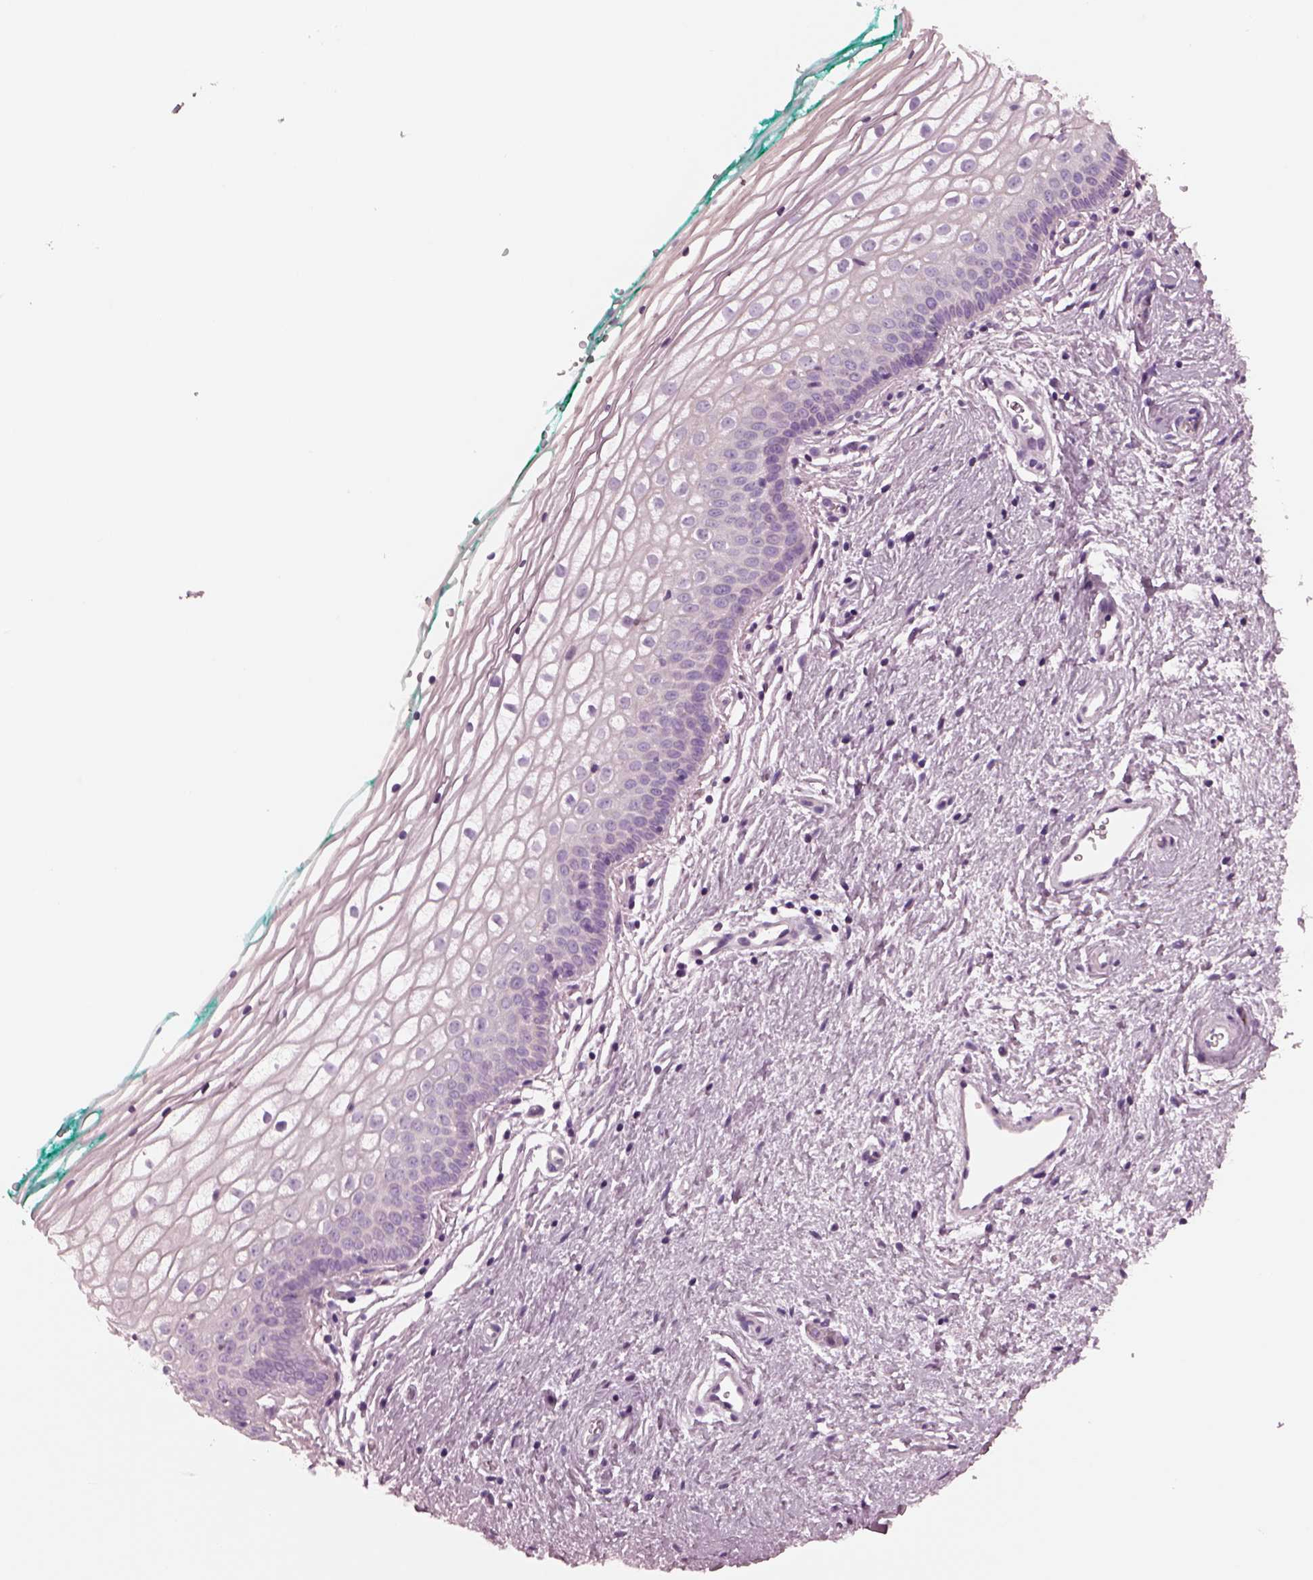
{"staining": {"intensity": "negative", "quantity": "none", "location": "none"}, "tissue": "vagina", "cell_type": "Squamous epithelial cells", "image_type": "normal", "snomed": [{"axis": "morphology", "description": "Normal tissue, NOS"}, {"axis": "topography", "description": "Vagina"}], "caption": "Immunohistochemistry (IHC) photomicrograph of normal human vagina stained for a protein (brown), which displays no positivity in squamous epithelial cells.", "gene": "GDF11", "patient": {"sex": "female", "age": 36}}